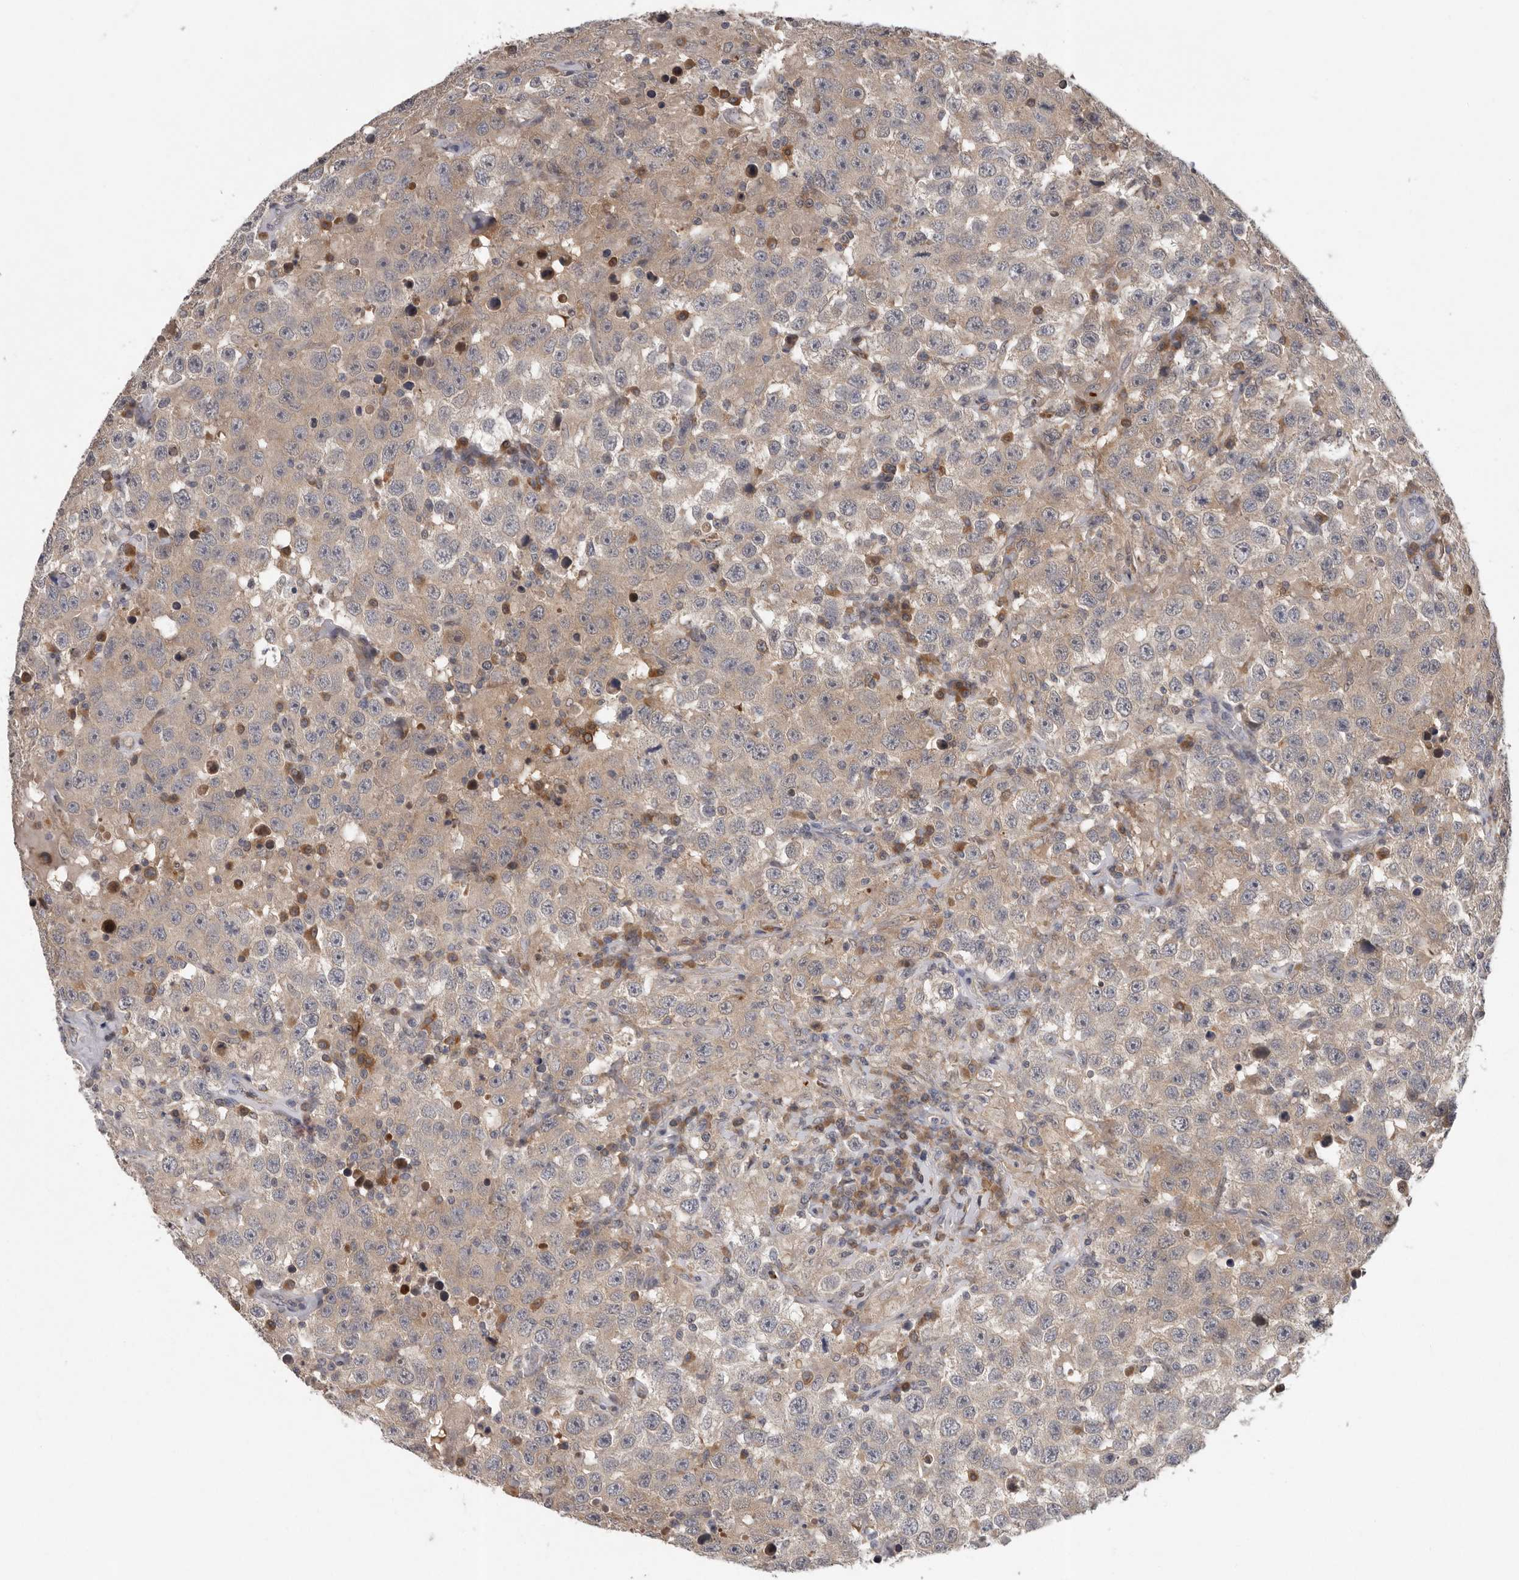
{"staining": {"intensity": "weak", "quantity": "25%-75%", "location": "cytoplasmic/membranous"}, "tissue": "testis cancer", "cell_type": "Tumor cells", "image_type": "cancer", "snomed": [{"axis": "morphology", "description": "Seminoma, NOS"}, {"axis": "topography", "description": "Testis"}], "caption": "Tumor cells exhibit low levels of weak cytoplasmic/membranous staining in approximately 25%-75% of cells in testis seminoma. Immunohistochemistry stains the protein of interest in brown and the nuclei are stained blue.", "gene": "RALGPS2", "patient": {"sex": "male", "age": 41}}